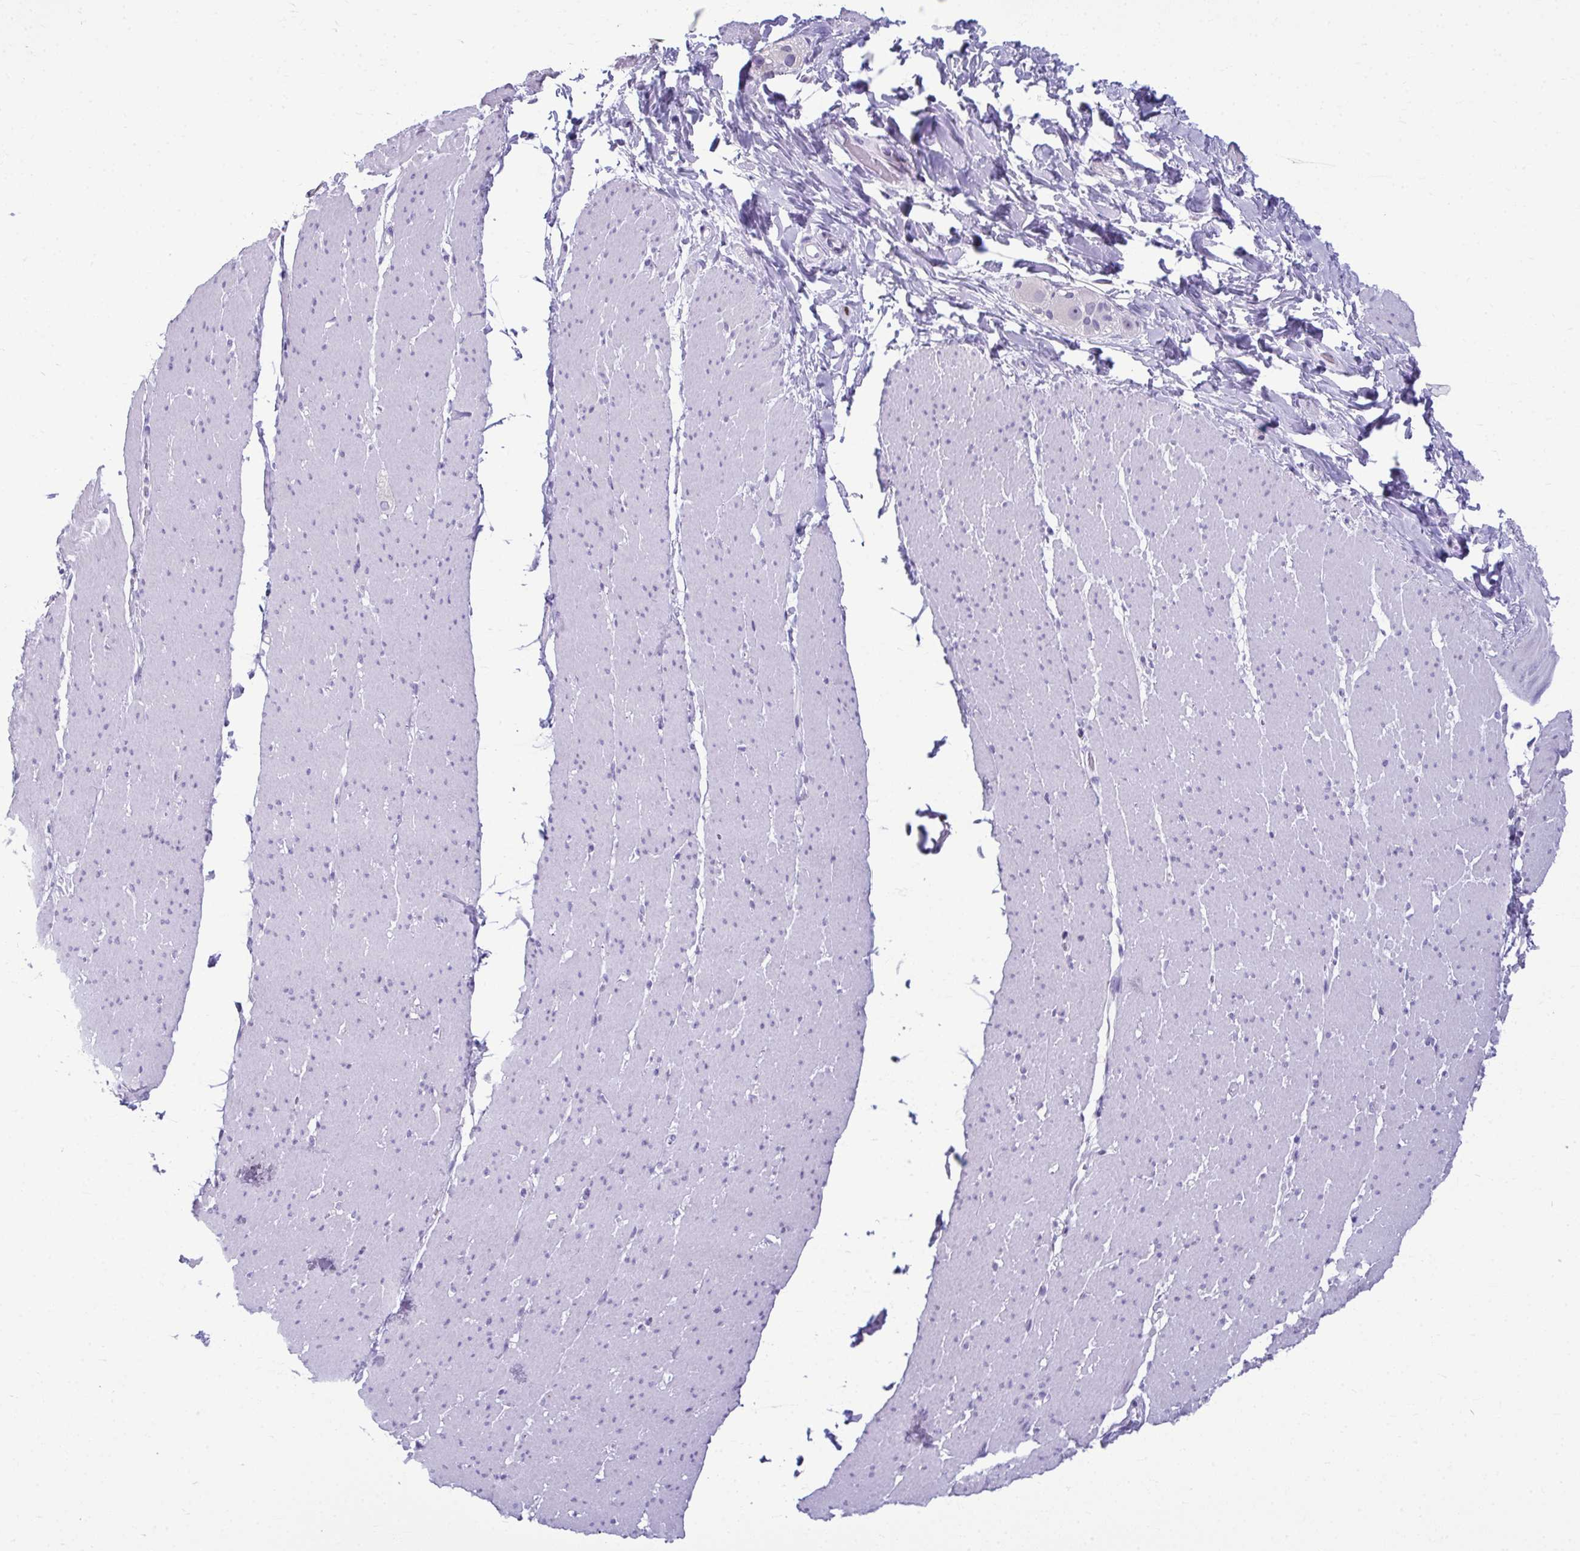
{"staining": {"intensity": "negative", "quantity": "none", "location": "none"}, "tissue": "smooth muscle", "cell_type": "Smooth muscle cells", "image_type": "normal", "snomed": [{"axis": "morphology", "description": "Normal tissue, NOS"}, {"axis": "topography", "description": "Smooth muscle"}, {"axis": "topography", "description": "Rectum"}], "caption": "This photomicrograph is of unremarkable smooth muscle stained with IHC to label a protein in brown with the nuclei are counter-stained blue. There is no positivity in smooth muscle cells. Brightfield microscopy of IHC stained with DAB (brown) and hematoxylin (blue), captured at high magnification.", "gene": "SERPINI1", "patient": {"sex": "male", "age": 53}}